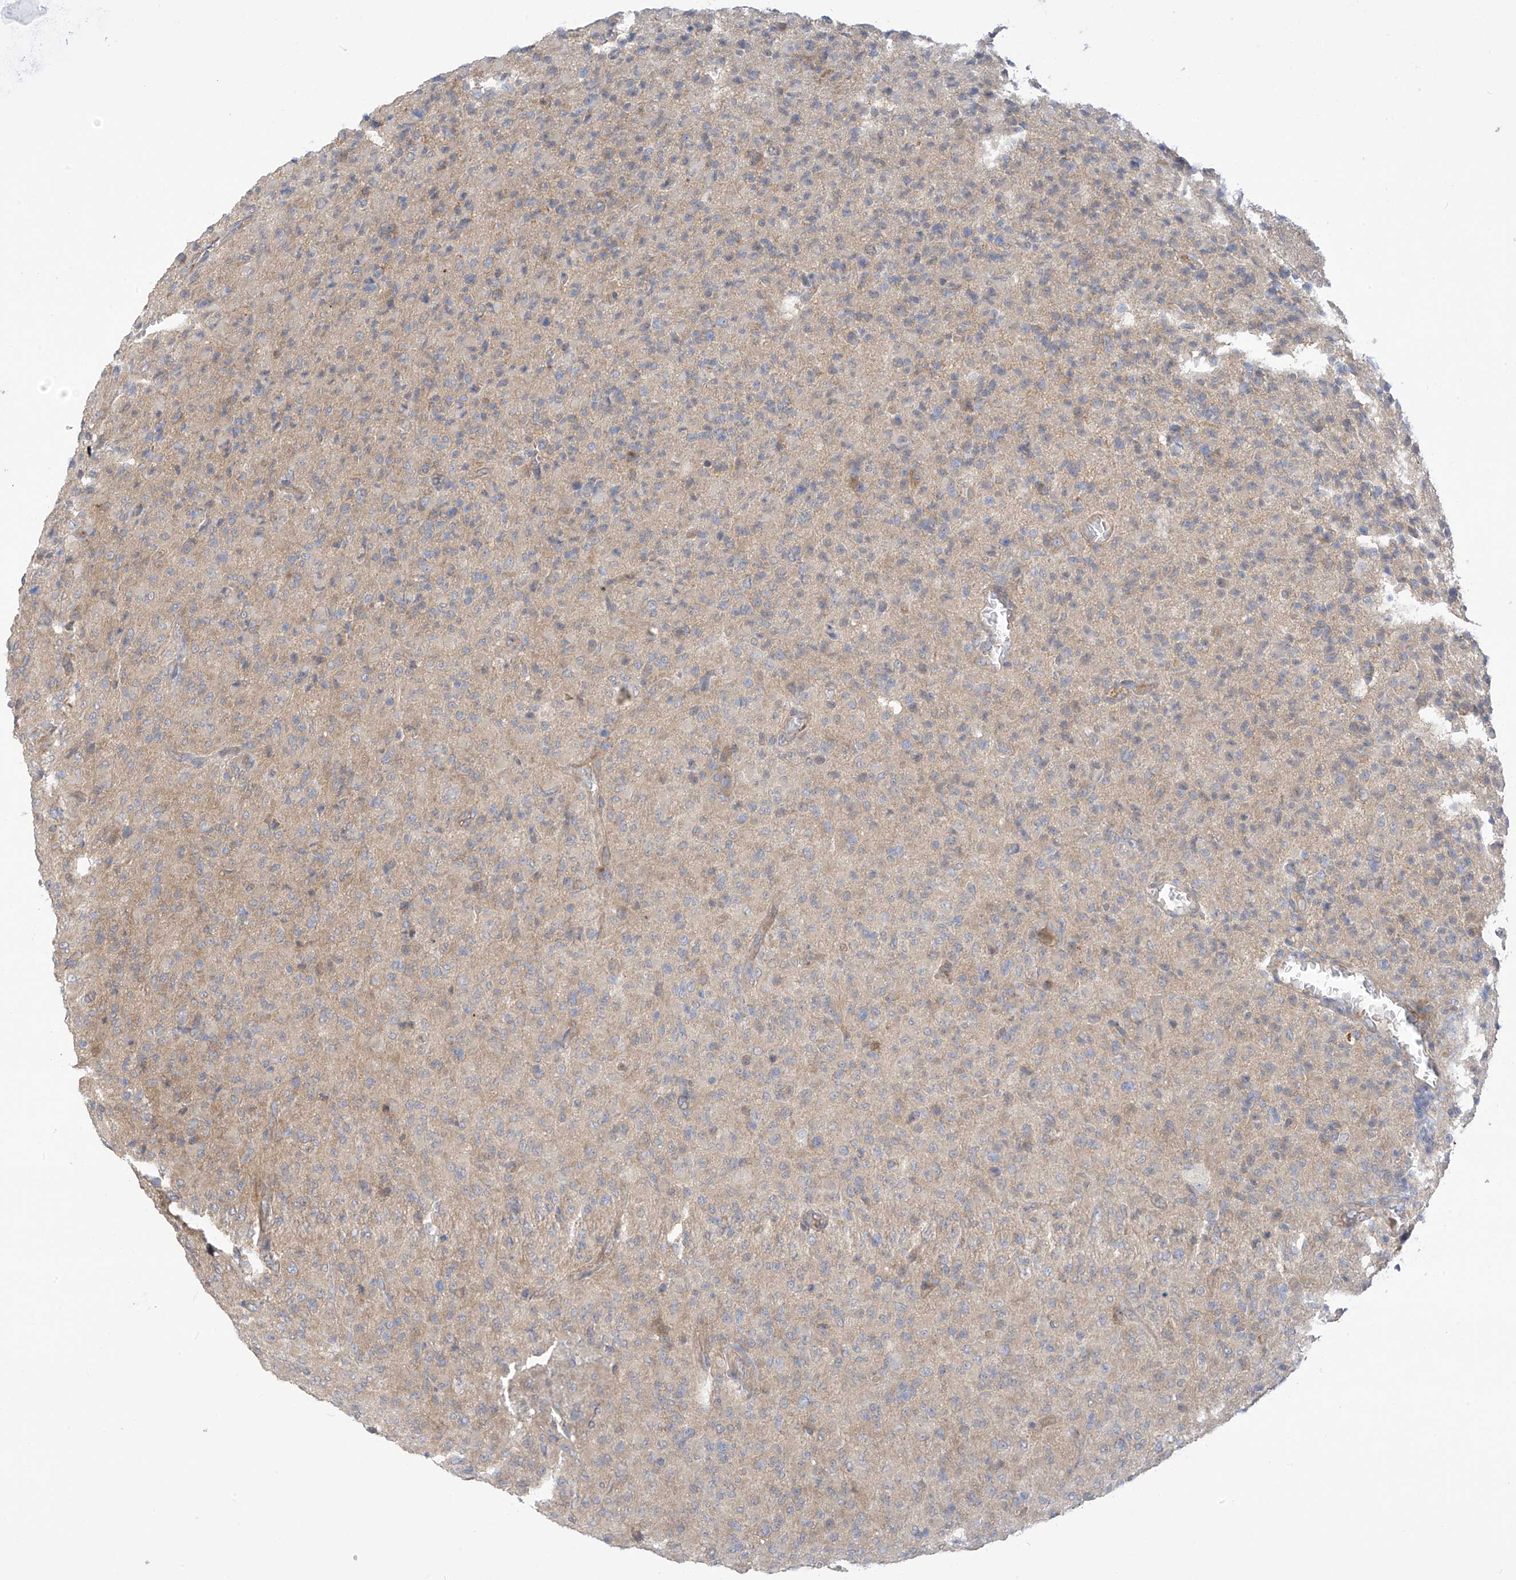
{"staining": {"intensity": "negative", "quantity": "none", "location": "none"}, "tissue": "glioma", "cell_type": "Tumor cells", "image_type": "cancer", "snomed": [{"axis": "morphology", "description": "Glioma, malignant, High grade"}, {"axis": "topography", "description": "Brain"}], "caption": "This is an immunohistochemistry image of high-grade glioma (malignant). There is no expression in tumor cells.", "gene": "ADAT2", "patient": {"sex": "female", "age": 57}}